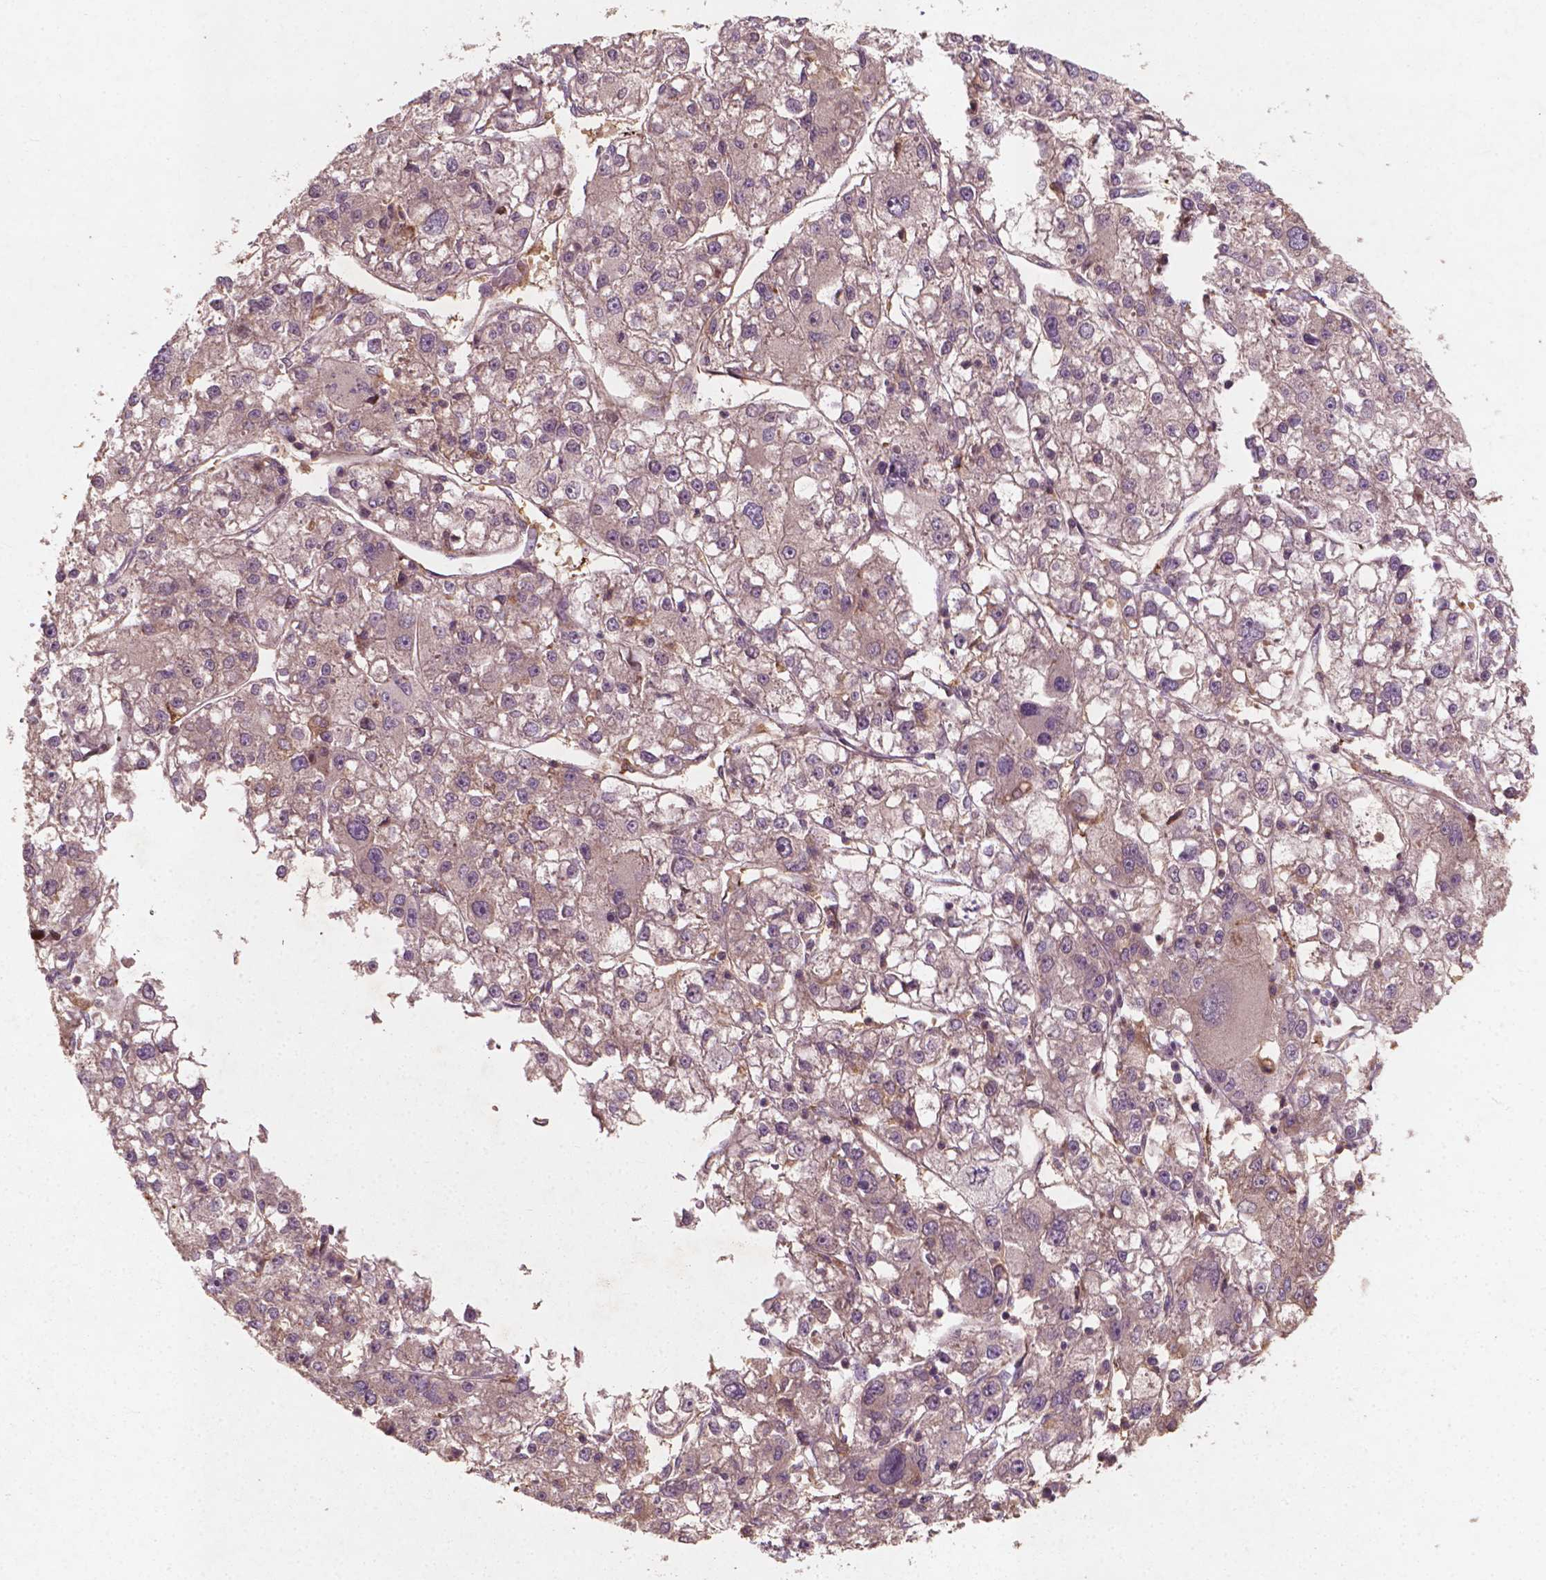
{"staining": {"intensity": "weak", "quantity": "<25%", "location": "cytoplasmic/membranous"}, "tissue": "liver cancer", "cell_type": "Tumor cells", "image_type": "cancer", "snomed": [{"axis": "morphology", "description": "Carcinoma, Hepatocellular, NOS"}, {"axis": "topography", "description": "Liver"}], "caption": "Tumor cells show no significant protein positivity in liver cancer (hepatocellular carcinoma).", "gene": "CYFIP2", "patient": {"sex": "male", "age": 56}}